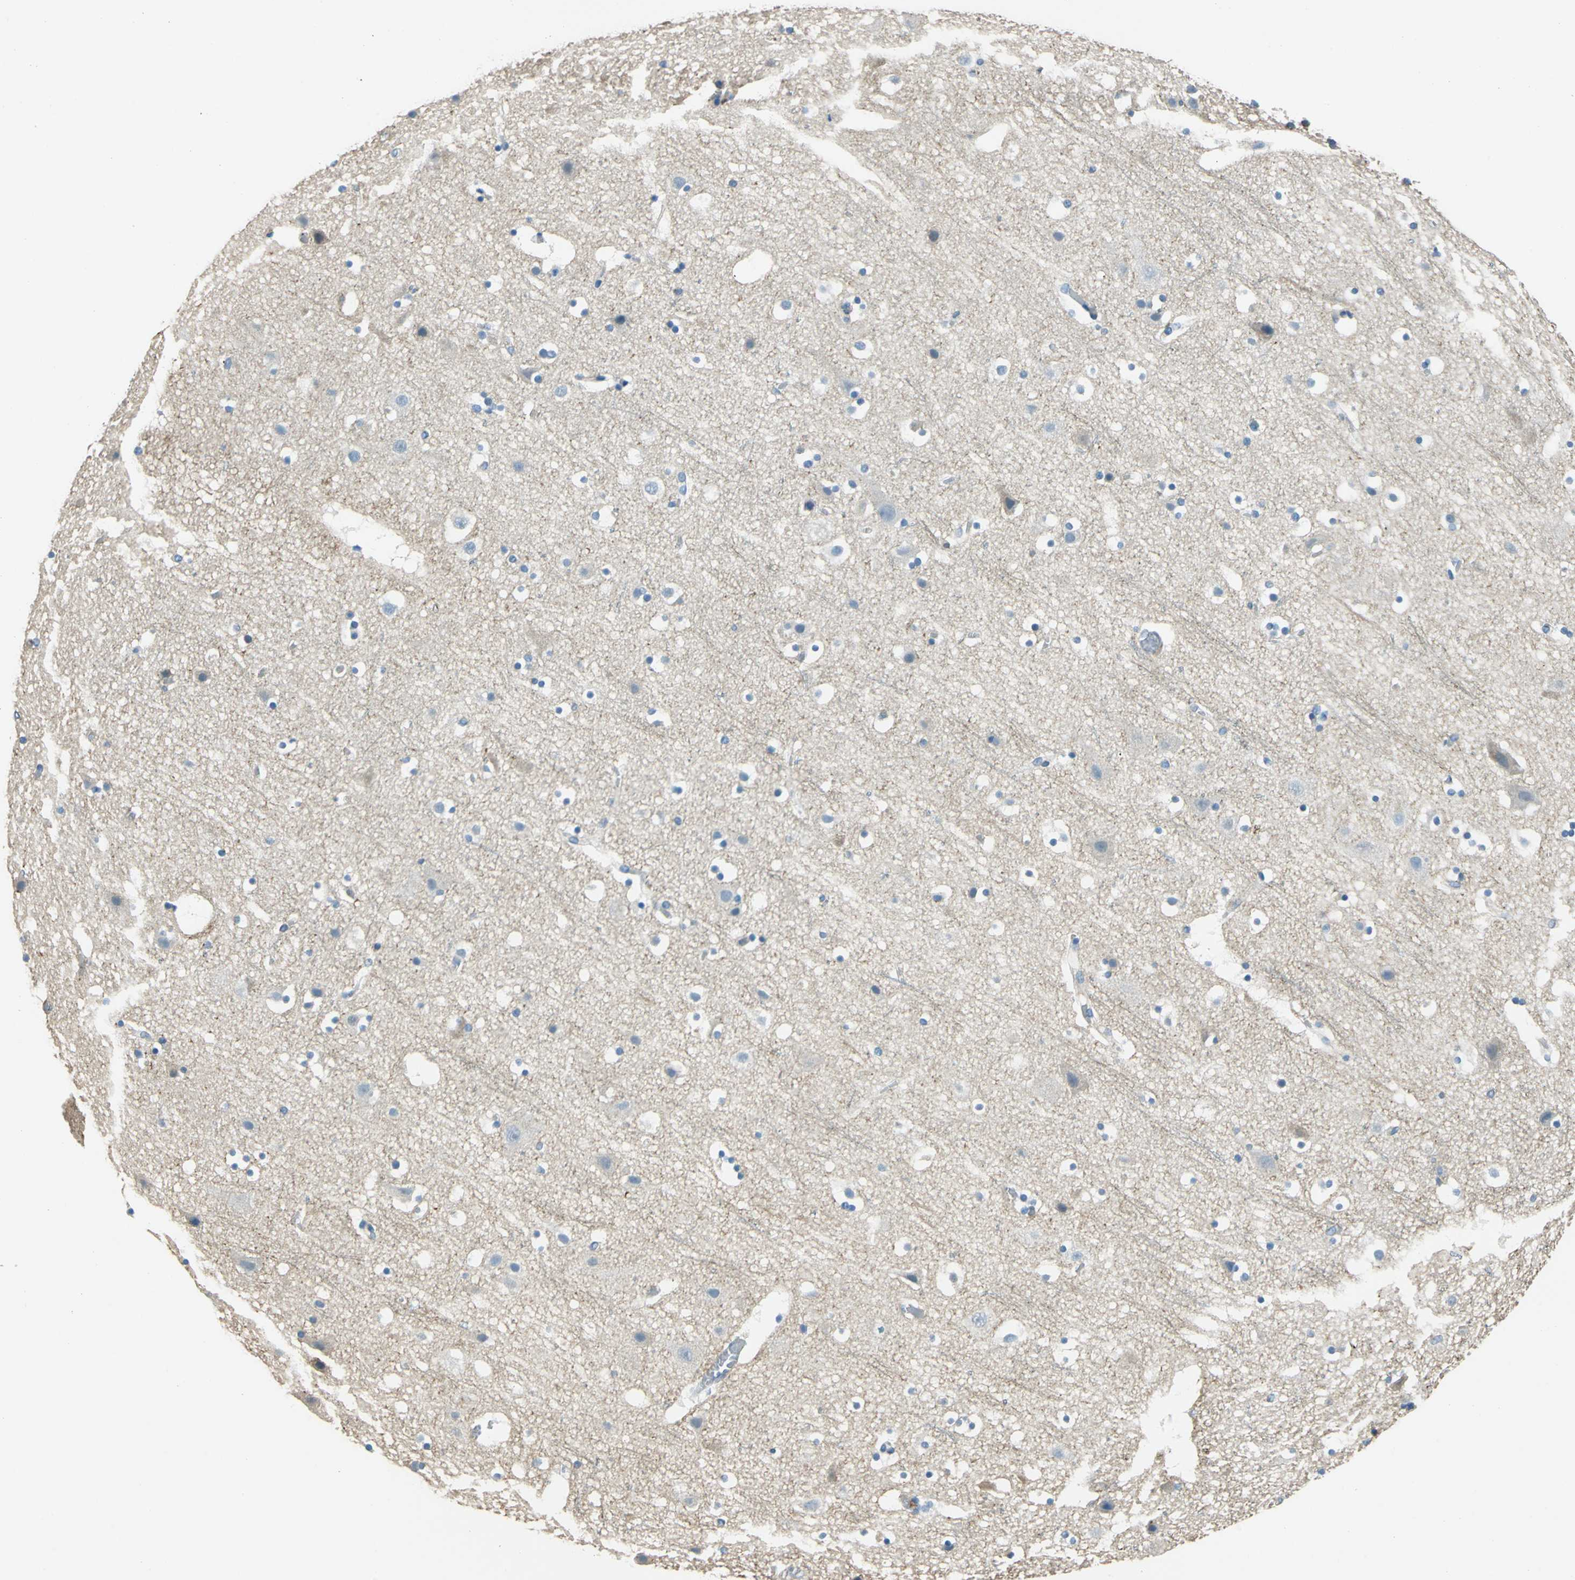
{"staining": {"intensity": "moderate", "quantity": "25%-75%", "location": "cytoplasmic/membranous"}, "tissue": "cerebral cortex", "cell_type": "Endothelial cells", "image_type": "normal", "snomed": [{"axis": "morphology", "description": "Normal tissue, NOS"}, {"axis": "topography", "description": "Cerebral cortex"}], "caption": "Moderate cytoplasmic/membranous staining is appreciated in approximately 25%-75% of endothelial cells in unremarkable cerebral cortex.", "gene": "AKAP12", "patient": {"sex": "male", "age": 45}}